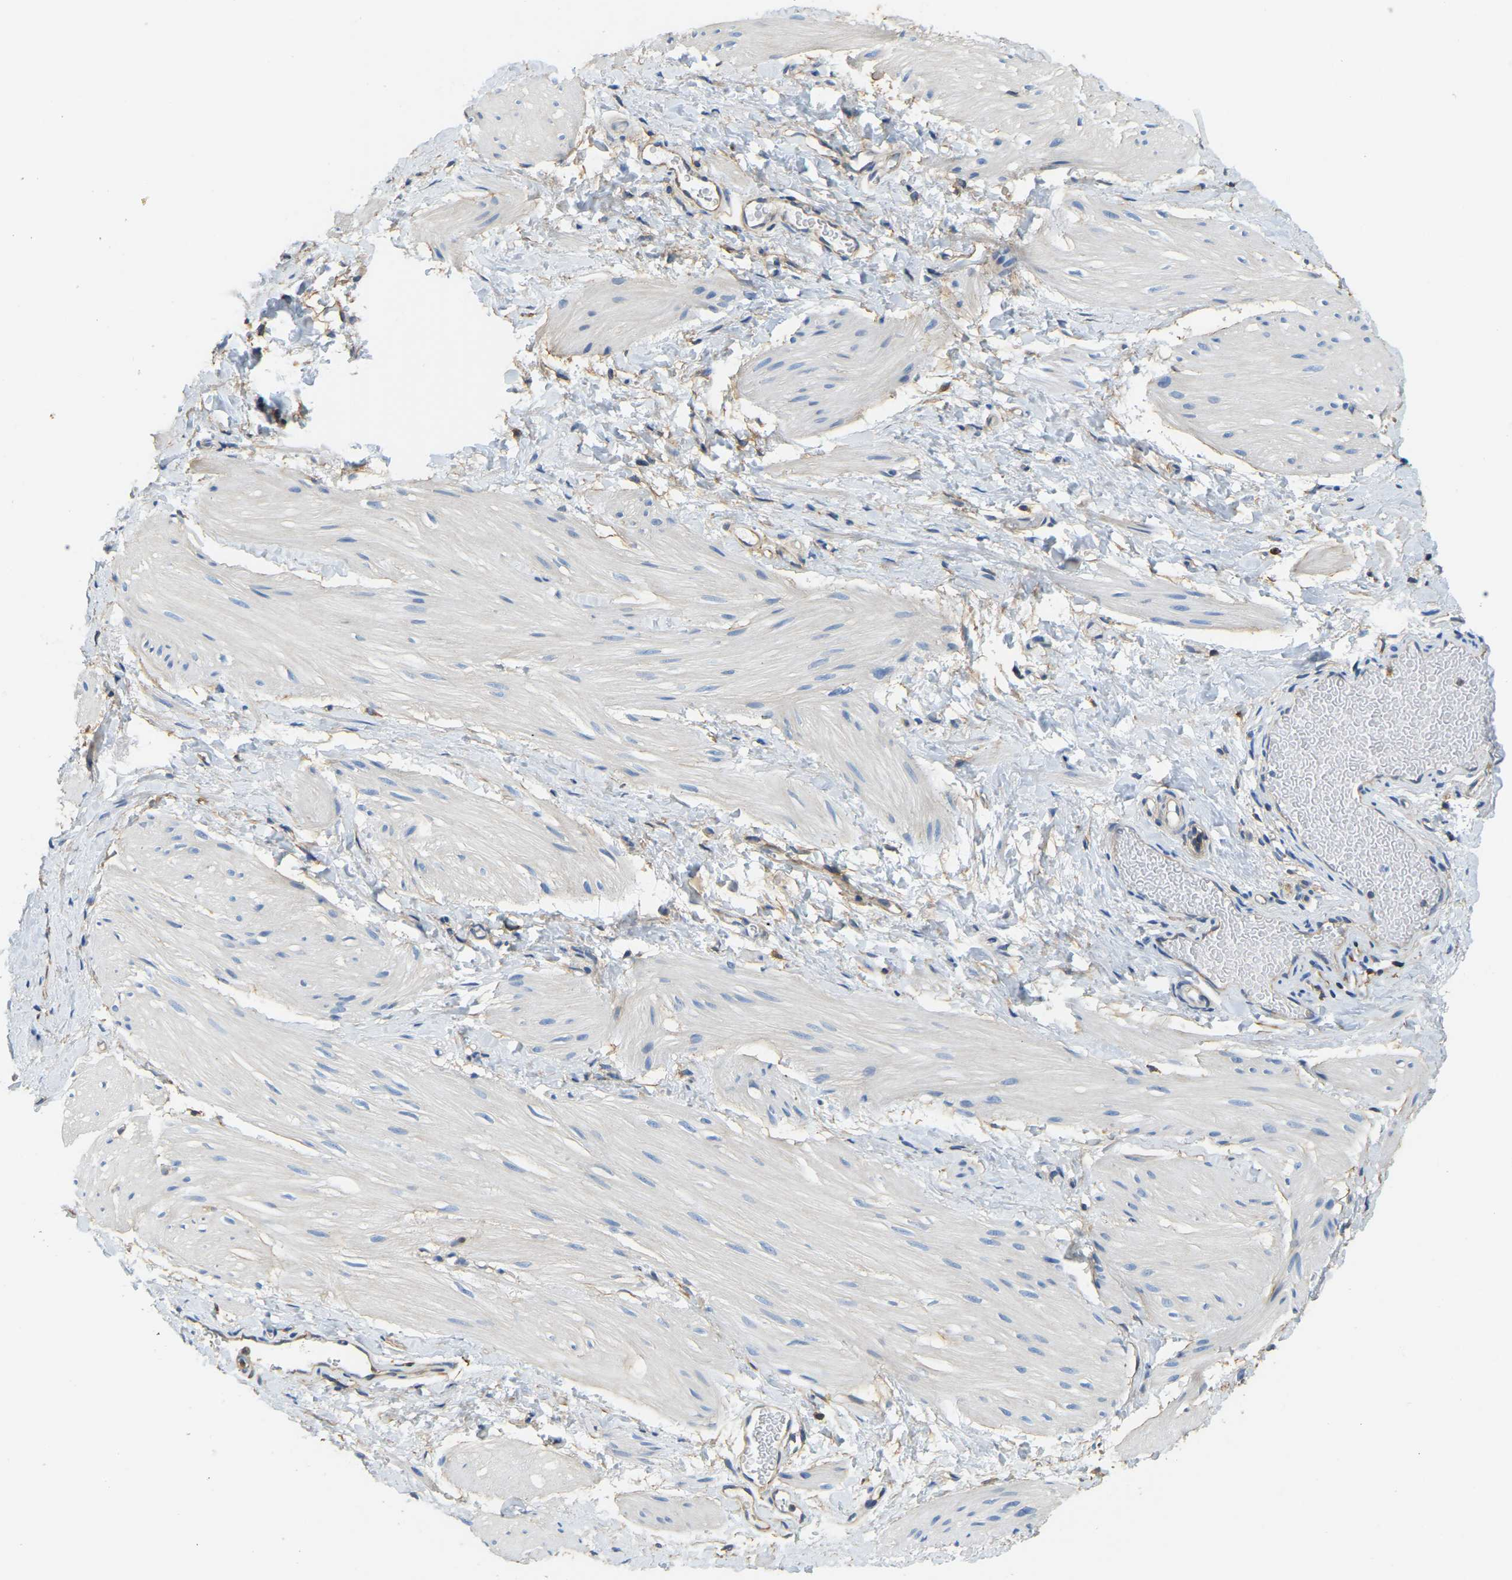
{"staining": {"intensity": "negative", "quantity": "none", "location": "none"}, "tissue": "smooth muscle", "cell_type": "Smooth muscle cells", "image_type": "normal", "snomed": [{"axis": "morphology", "description": "Normal tissue, NOS"}, {"axis": "topography", "description": "Smooth muscle"}], "caption": "High power microscopy photomicrograph of an immunohistochemistry photomicrograph of unremarkable smooth muscle, revealing no significant positivity in smooth muscle cells. (Stains: DAB (3,3'-diaminobenzidine) immunohistochemistry (IHC) with hematoxylin counter stain, Microscopy: brightfield microscopy at high magnification).", "gene": "AHNAK", "patient": {"sex": "male", "age": 16}}